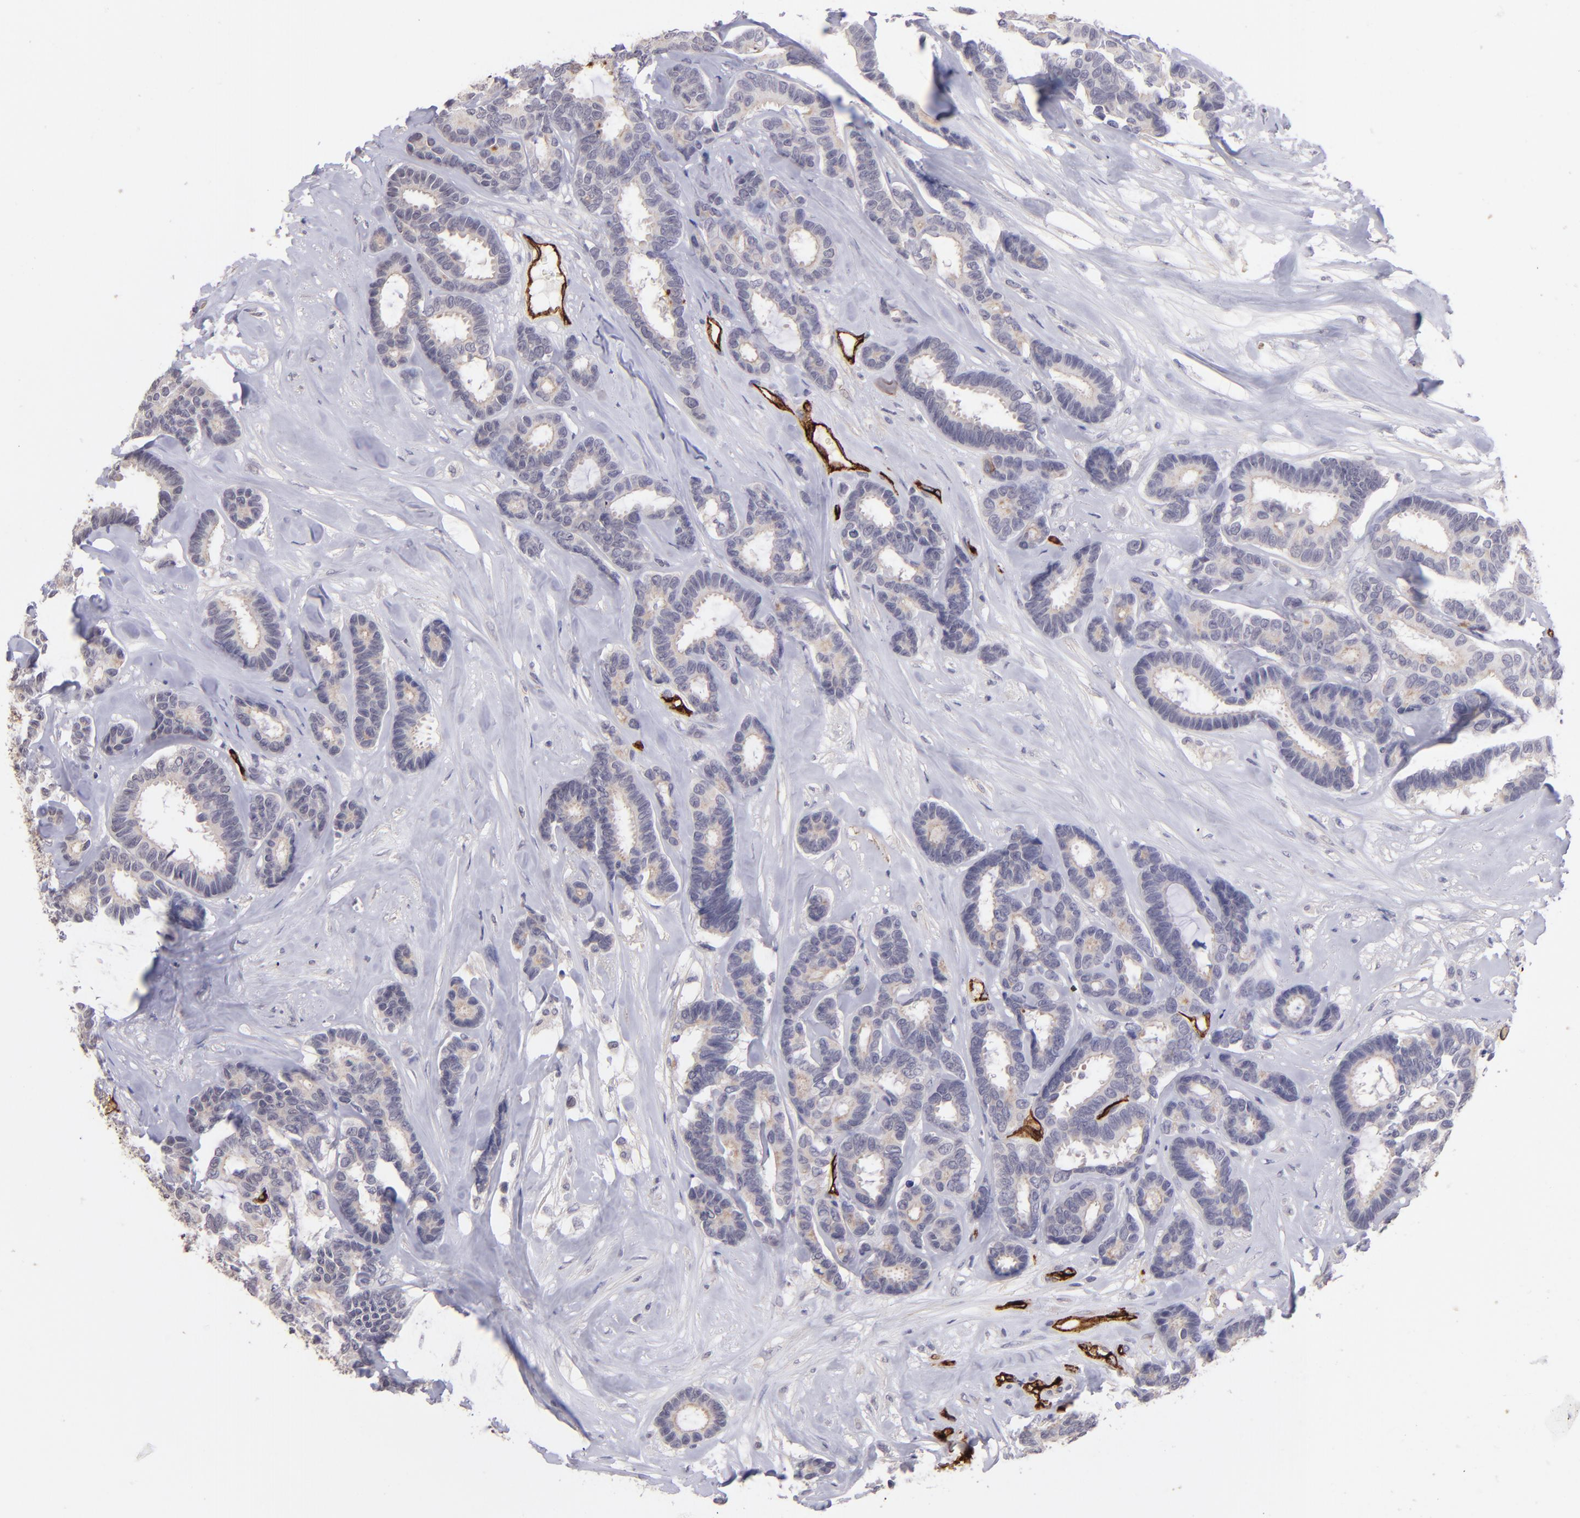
{"staining": {"intensity": "negative", "quantity": "none", "location": "none"}, "tissue": "breast cancer", "cell_type": "Tumor cells", "image_type": "cancer", "snomed": [{"axis": "morphology", "description": "Duct carcinoma"}, {"axis": "topography", "description": "Breast"}], "caption": "An image of human infiltrating ductal carcinoma (breast) is negative for staining in tumor cells.", "gene": "DYSF", "patient": {"sex": "female", "age": 87}}